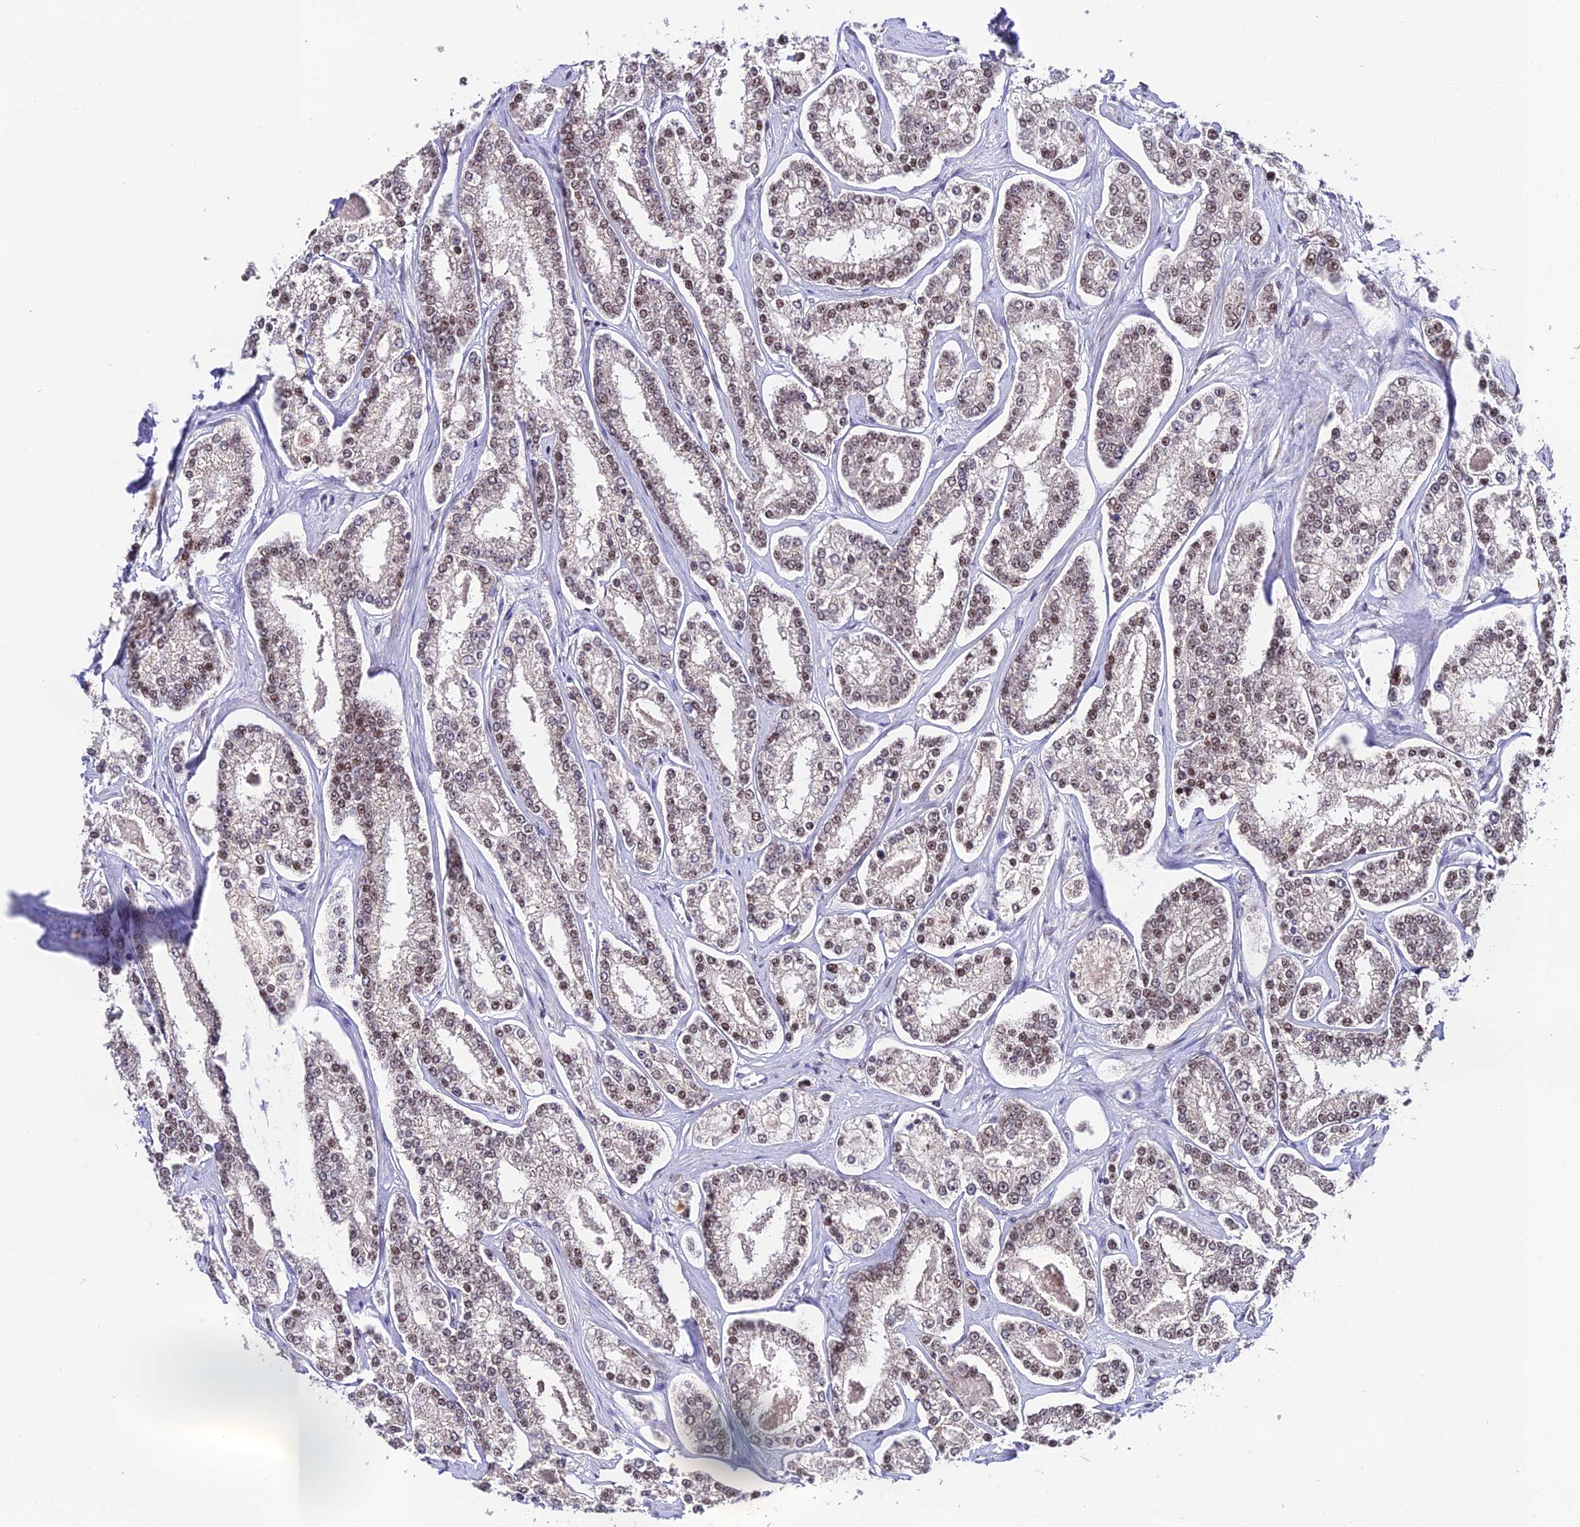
{"staining": {"intensity": "moderate", "quantity": "<25%", "location": "nuclear"}, "tissue": "prostate cancer", "cell_type": "Tumor cells", "image_type": "cancer", "snomed": [{"axis": "morphology", "description": "Normal tissue, NOS"}, {"axis": "morphology", "description": "Adenocarcinoma, High grade"}, {"axis": "topography", "description": "Prostate"}], "caption": "Tumor cells exhibit low levels of moderate nuclear positivity in about <25% of cells in prostate cancer (adenocarcinoma (high-grade)). (DAB IHC, brown staining for protein, blue staining for nuclei).", "gene": "THOC7", "patient": {"sex": "male", "age": 83}}